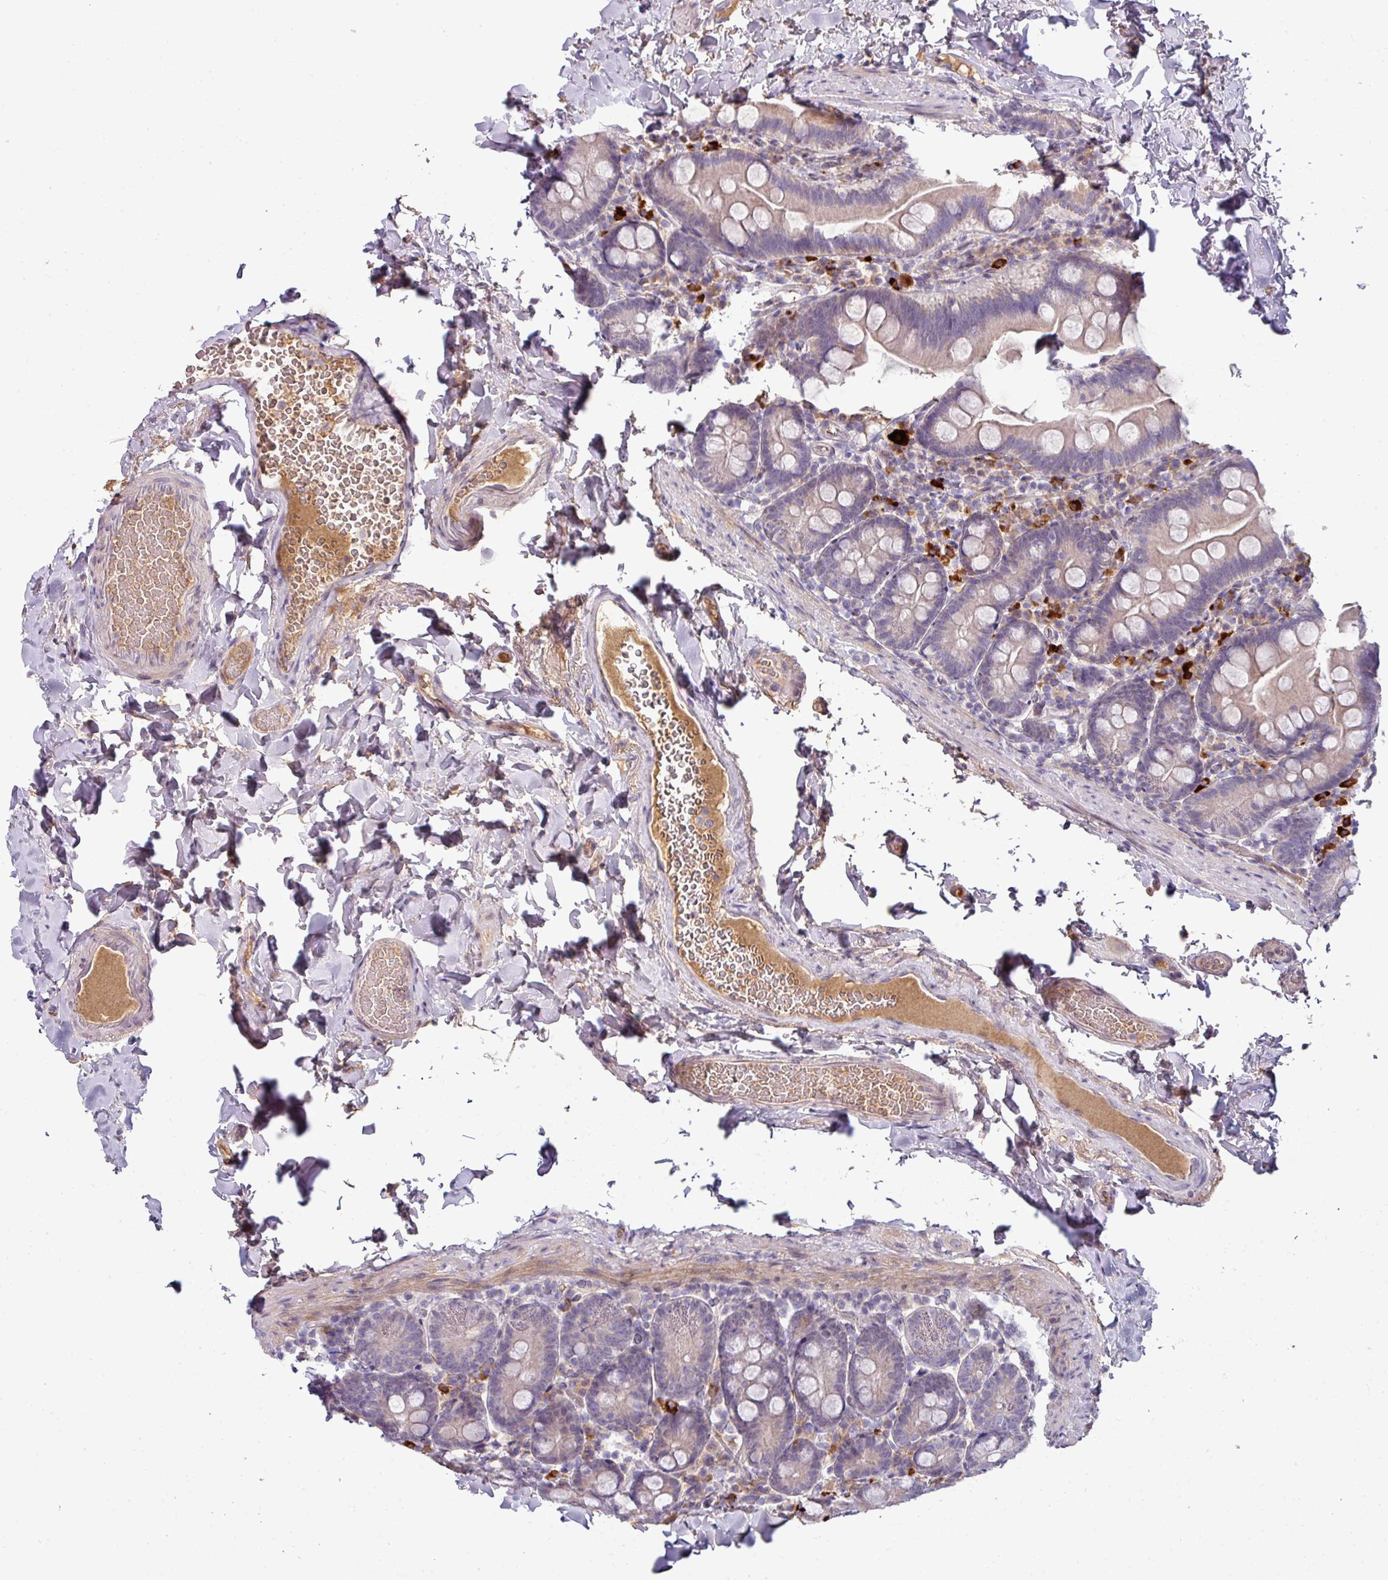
{"staining": {"intensity": "weak", "quantity": ">75%", "location": "cytoplasmic/membranous"}, "tissue": "small intestine", "cell_type": "Glandular cells", "image_type": "normal", "snomed": [{"axis": "morphology", "description": "Normal tissue, NOS"}, {"axis": "topography", "description": "Small intestine"}], "caption": "Immunohistochemical staining of benign human small intestine reveals low levels of weak cytoplasmic/membranous positivity in approximately >75% of glandular cells. Using DAB (3,3'-diaminobenzidine) (brown) and hematoxylin (blue) stains, captured at high magnification using brightfield microscopy.", "gene": "SLAMF6", "patient": {"sex": "female", "age": 68}}